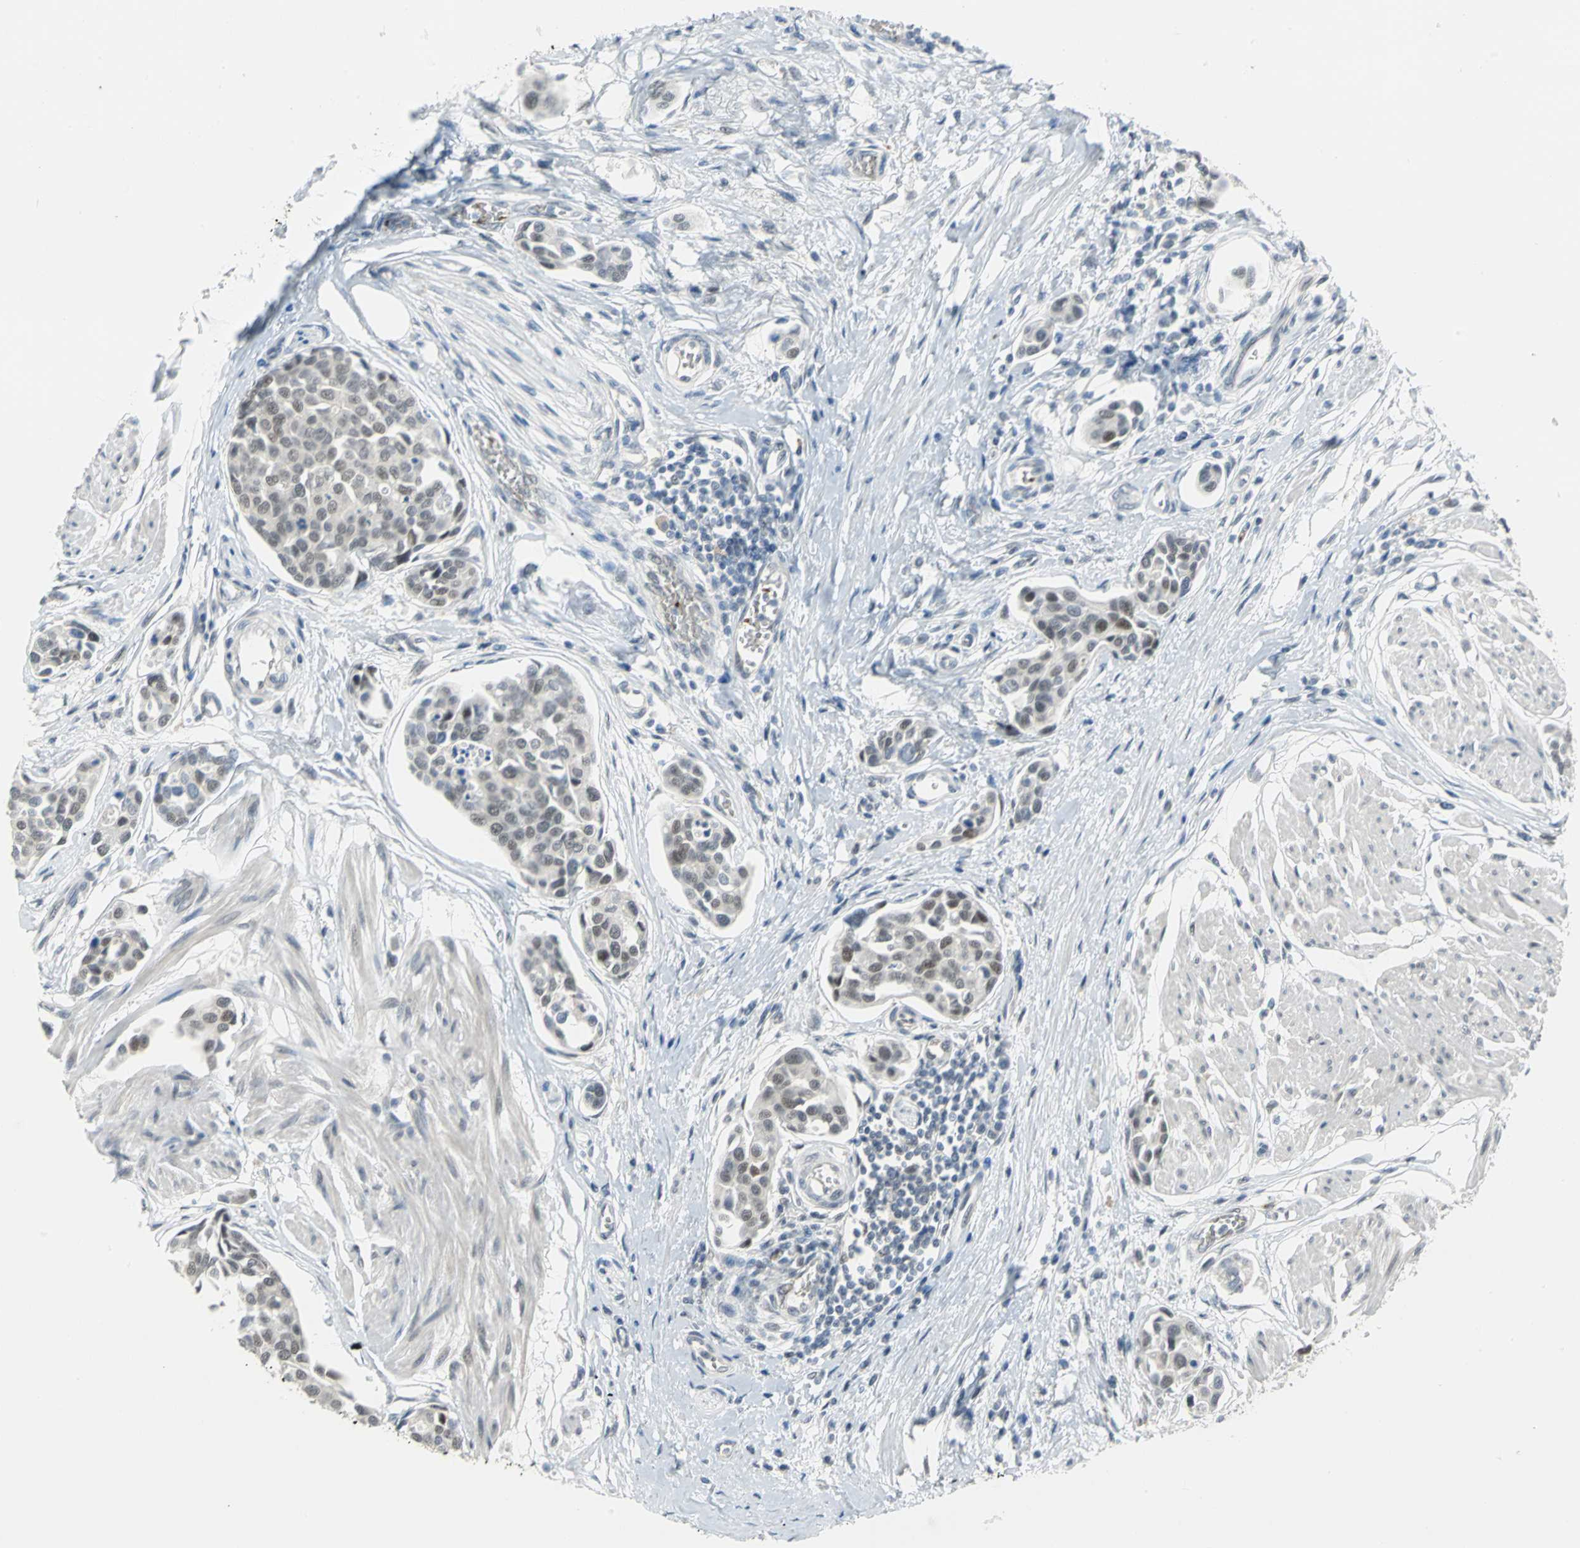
{"staining": {"intensity": "weak", "quantity": "25%-75%", "location": "nuclear"}, "tissue": "urothelial cancer", "cell_type": "Tumor cells", "image_type": "cancer", "snomed": [{"axis": "morphology", "description": "Urothelial carcinoma, High grade"}, {"axis": "topography", "description": "Urinary bladder"}], "caption": "Urothelial cancer tissue demonstrates weak nuclear staining in about 25%-75% of tumor cells, visualized by immunohistochemistry.", "gene": "GLI3", "patient": {"sex": "male", "age": 78}}